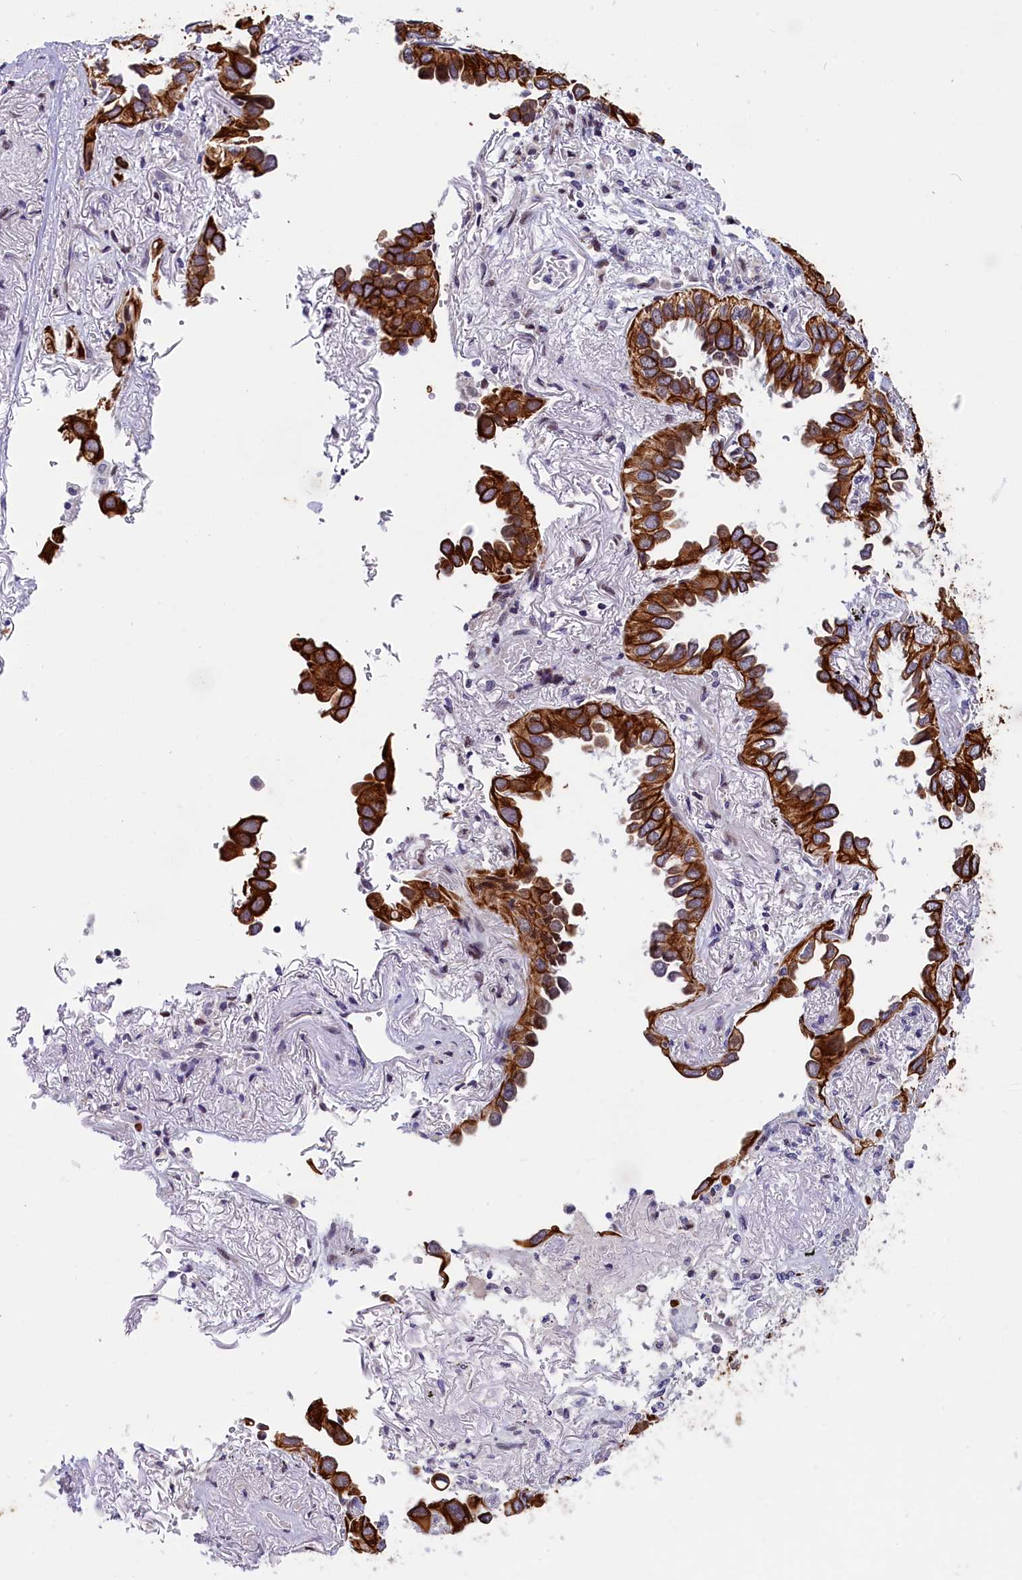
{"staining": {"intensity": "strong", "quantity": ">75%", "location": "cytoplasmic/membranous"}, "tissue": "lung cancer", "cell_type": "Tumor cells", "image_type": "cancer", "snomed": [{"axis": "morphology", "description": "Adenocarcinoma, NOS"}, {"axis": "topography", "description": "Lung"}], "caption": "Immunohistochemistry photomicrograph of adenocarcinoma (lung) stained for a protein (brown), which shows high levels of strong cytoplasmic/membranous staining in about >75% of tumor cells.", "gene": "ANKRD34B", "patient": {"sex": "female", "age": 76}}